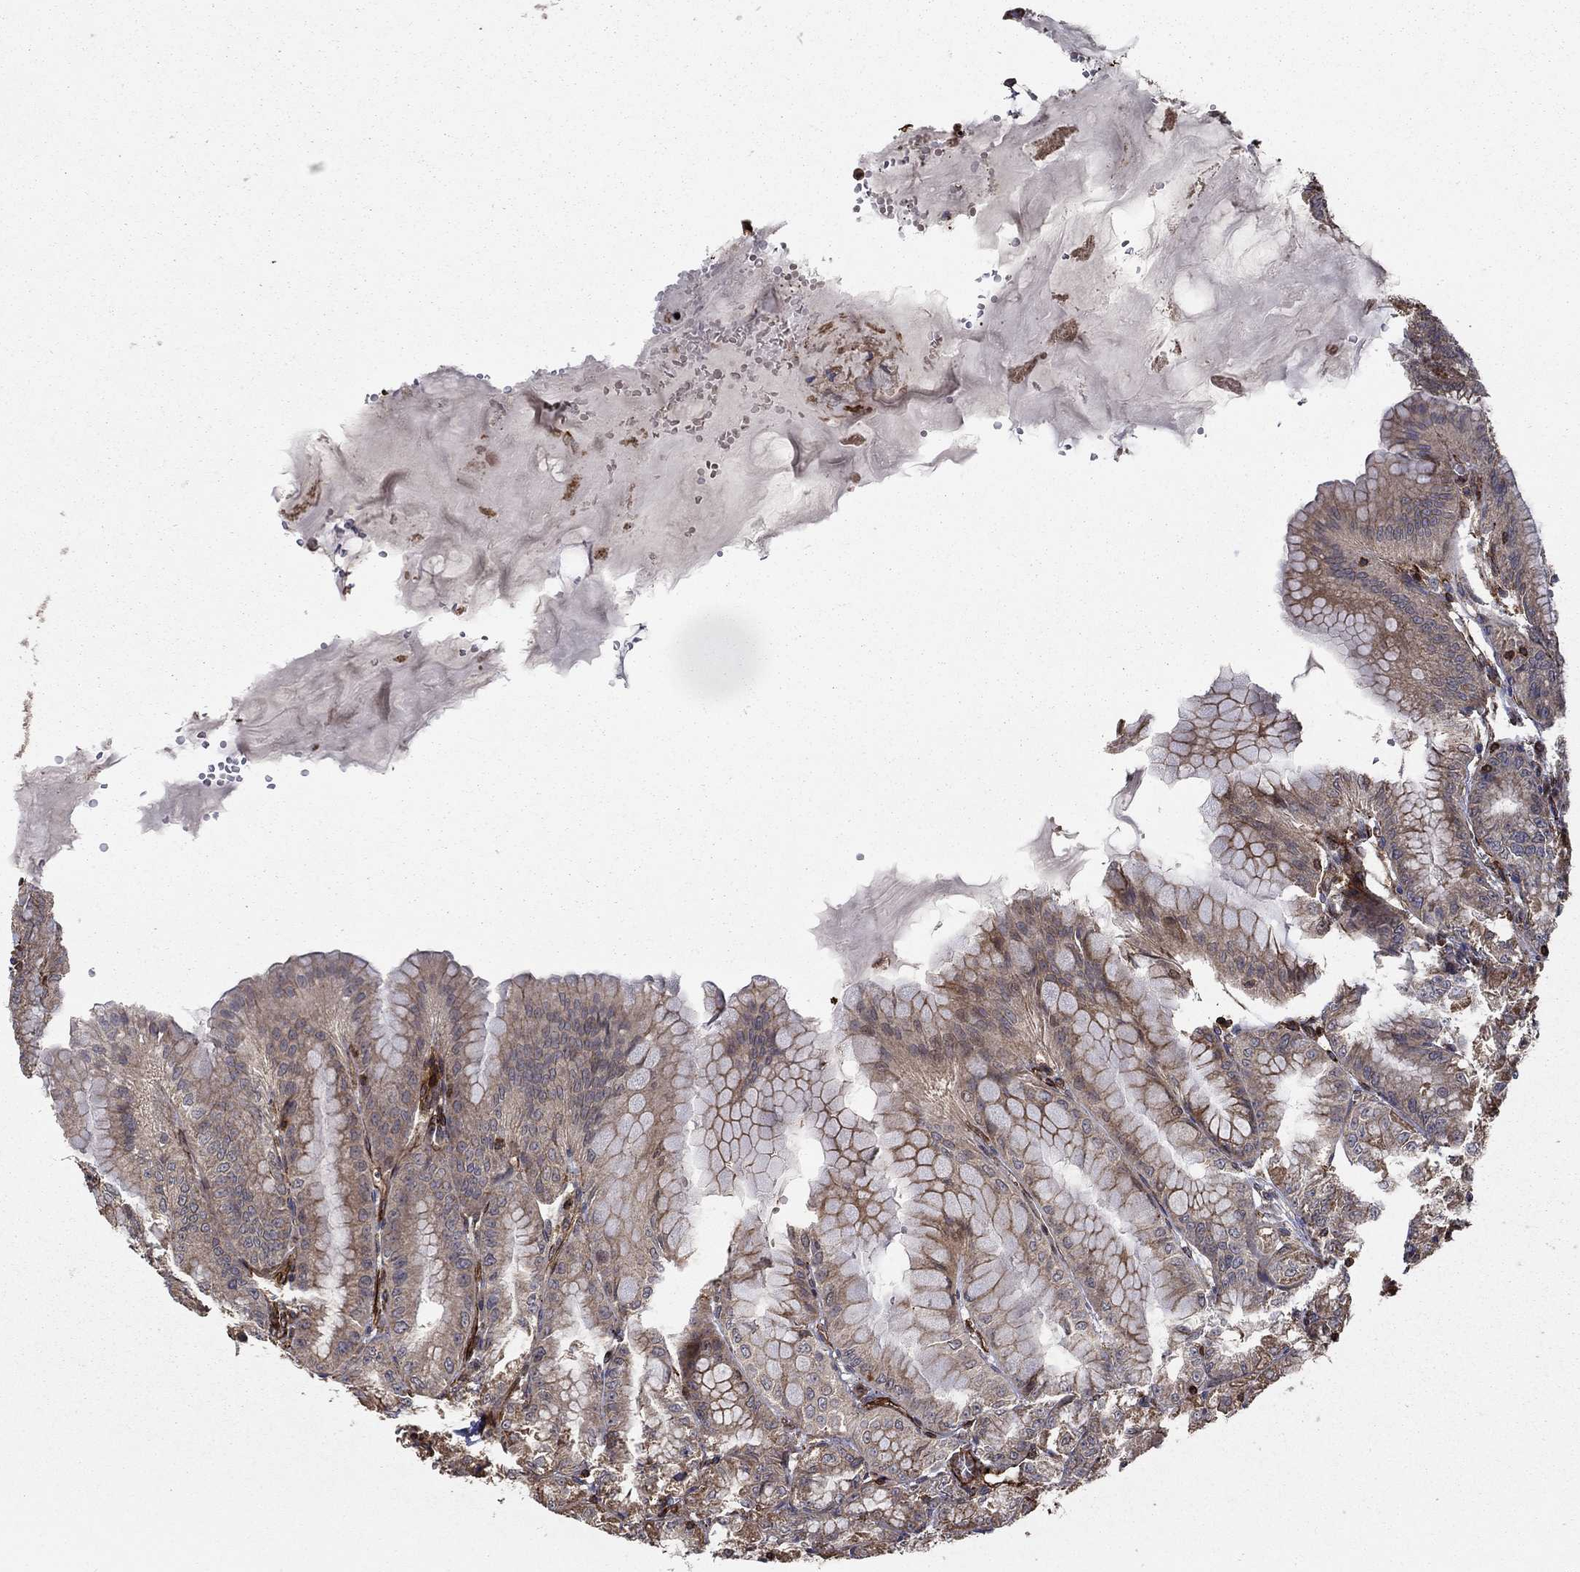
{"staining": {"intensity": "moderate", "quantity": "25%-75%", "location": "cytoplasmic/membranous"}, "tissue": "stomach", "cell_type": "Glandular cells", "image_type": "normal", "snomed": [{"axis": "morphology", "description": "Normal tissue, NOS"}, {"axis": "topography", "description": "Stomach"}], "caption": "A brown stain shows moderate cytoplasmic/membranous staining of a protein in glandular cells of unremarkable stomach. (Brightfield microscopy of DAB IHC at high magnification).", "gene": "ADM", "patient": {"sex": "male", "age": 71}}